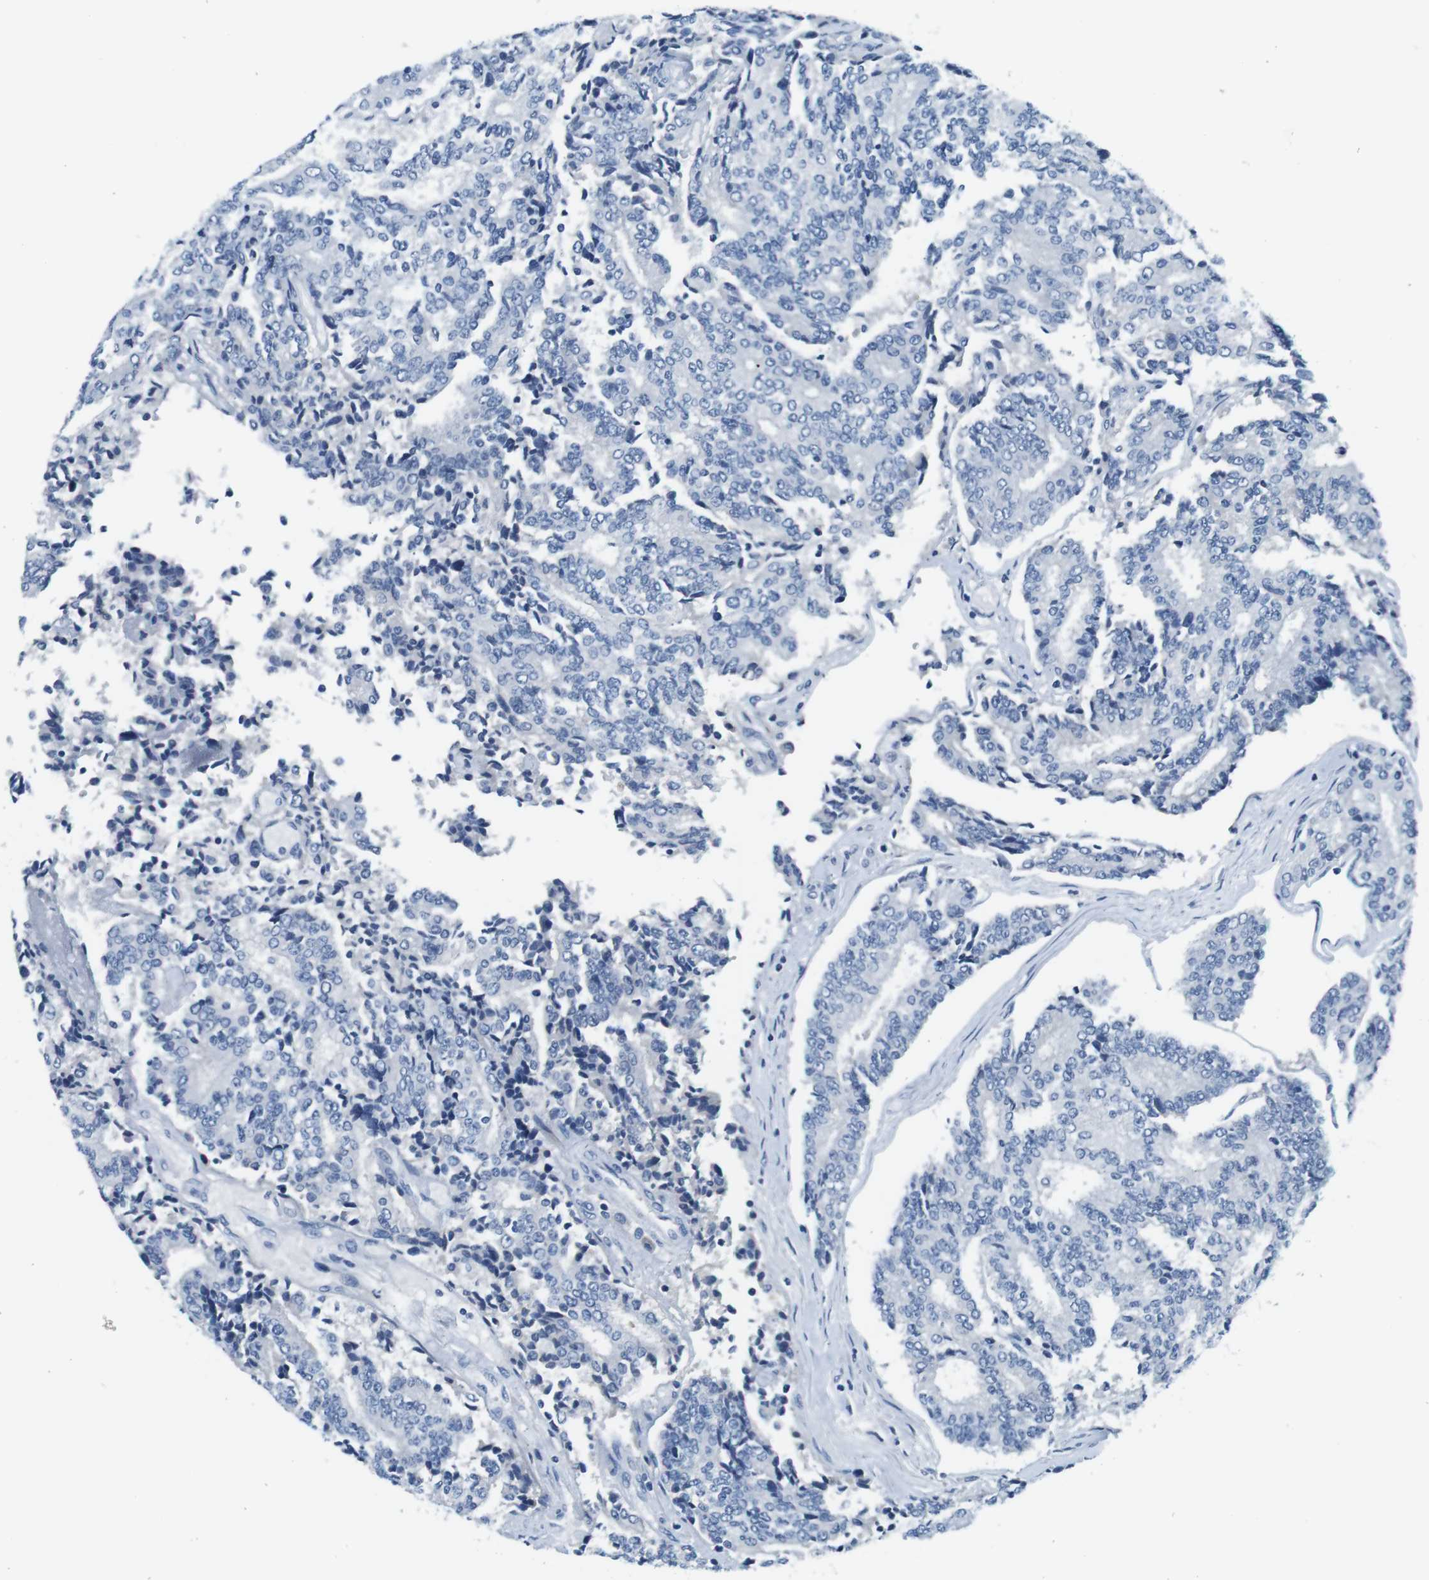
{"staining": {"intensity": "negative", "quantity": "none", "location": "none"}, "tissue": "prostate cancer", "cell_type": "Tumor cells", "image_type": "cancer", "snomed": [{"axis": "morphology", "description": "Normal tissue, NOS"}, {"axis": "morphology", "description": "Adenocarcinoma, High grade"}, {"axis": "topography", "description": "Prostate"}, {"axis": "topography", "description": "Seminal veicle"}], "caption": "A high-resolution micrograph shows IHC staining of prostate high-grade adenocarcinoma, which displays no significant positivity in tumor cells.", "gene": "IGHD", "patient": {"sex": "male", "age": 55}}